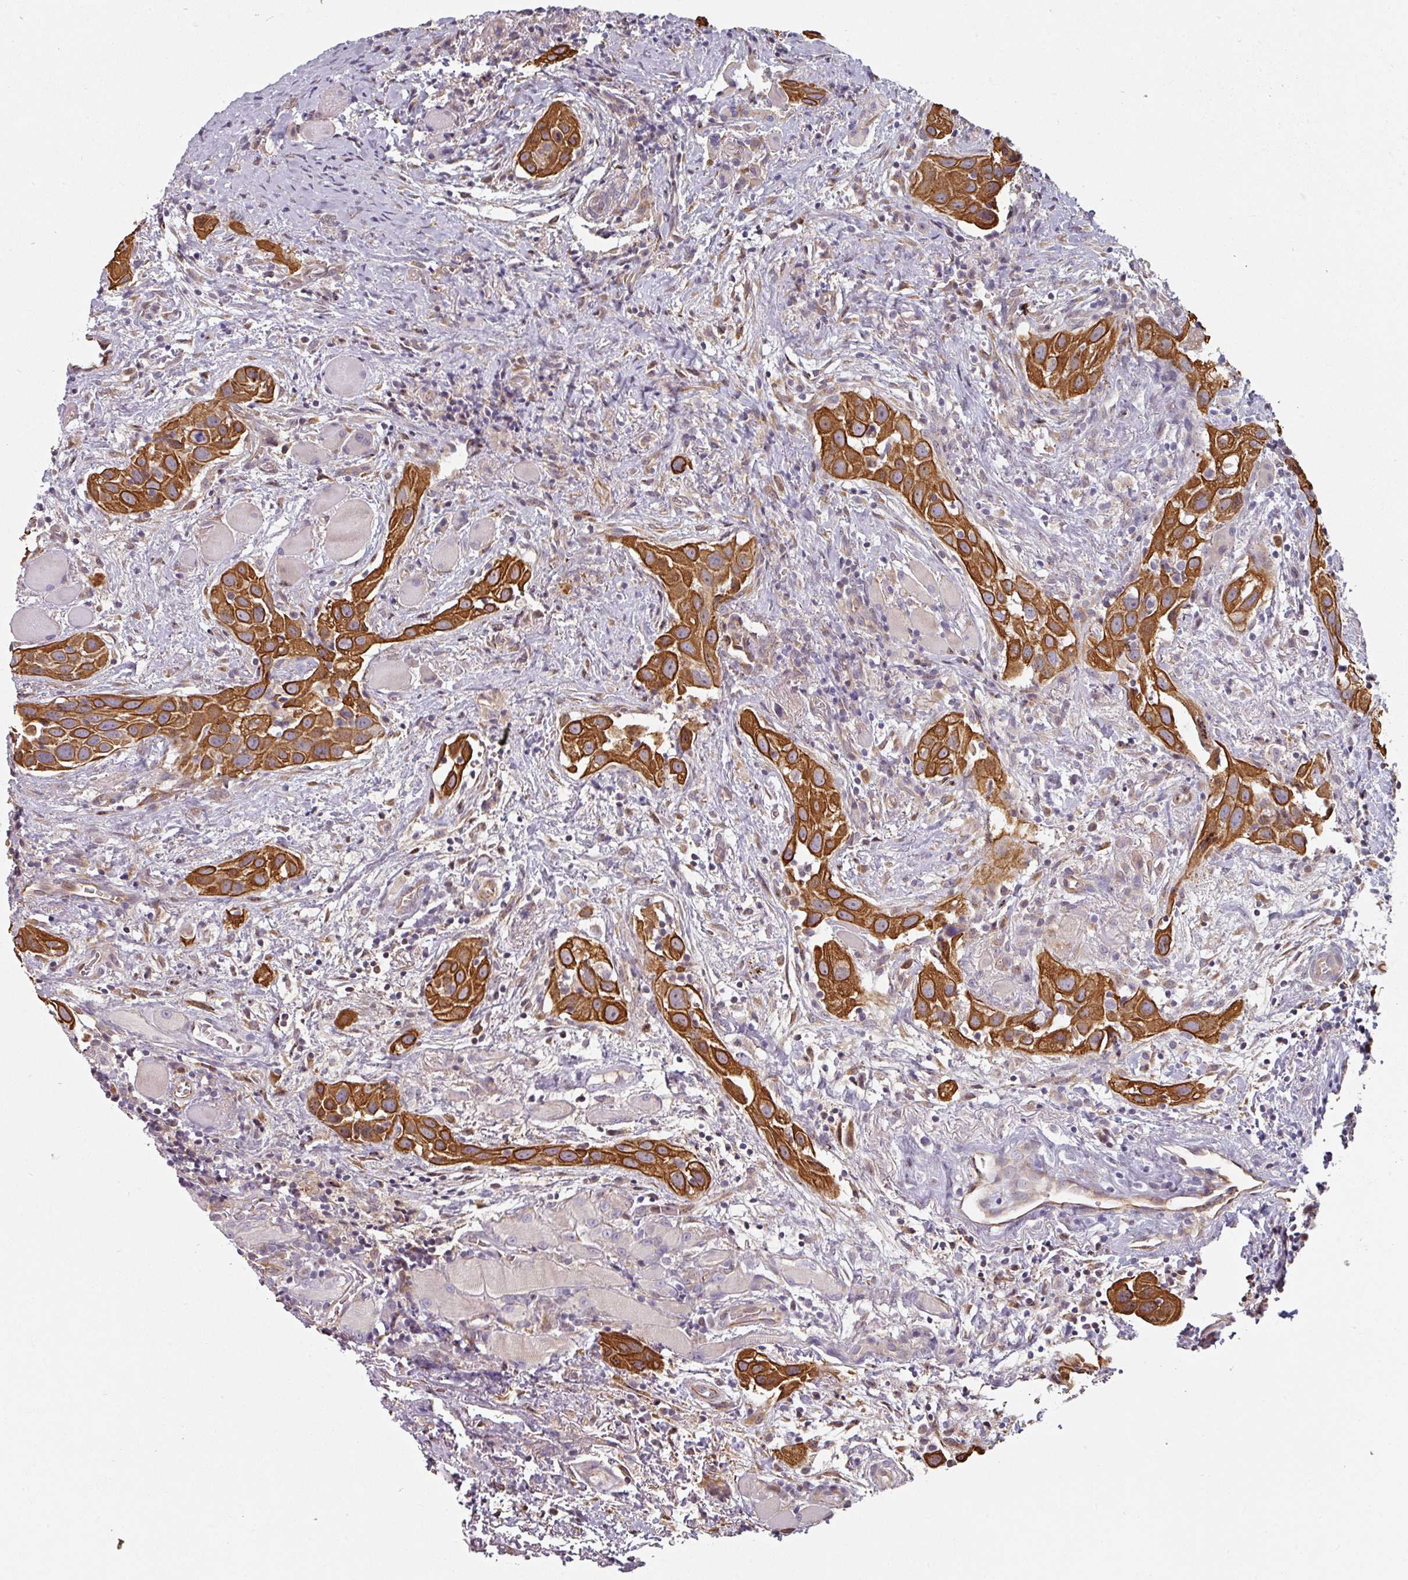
{"staining": {"intensity": "strong", "quantity": ">75%", "location": "cytoplasmic/membranous"}, "tissue": "head and neck cancer", "cell_type": "Tumor cells", "image_type": "cancer", "snomed": [{"axis": "morphology", "description": "Squamous cell carcinoma, NOS"}, {"axis": "topography", "description": "Oral tissue"}, {"axis": "topography", "description": "Head-Neck"}], "caption": "The micrograph exhibits staining of head and neck cancer, revealing strong cytoplasmic/membranous protein positivity (brown color) within tumor cells.", "gene": "CEP78", "patient": {"sex": "female", "age": 50}}